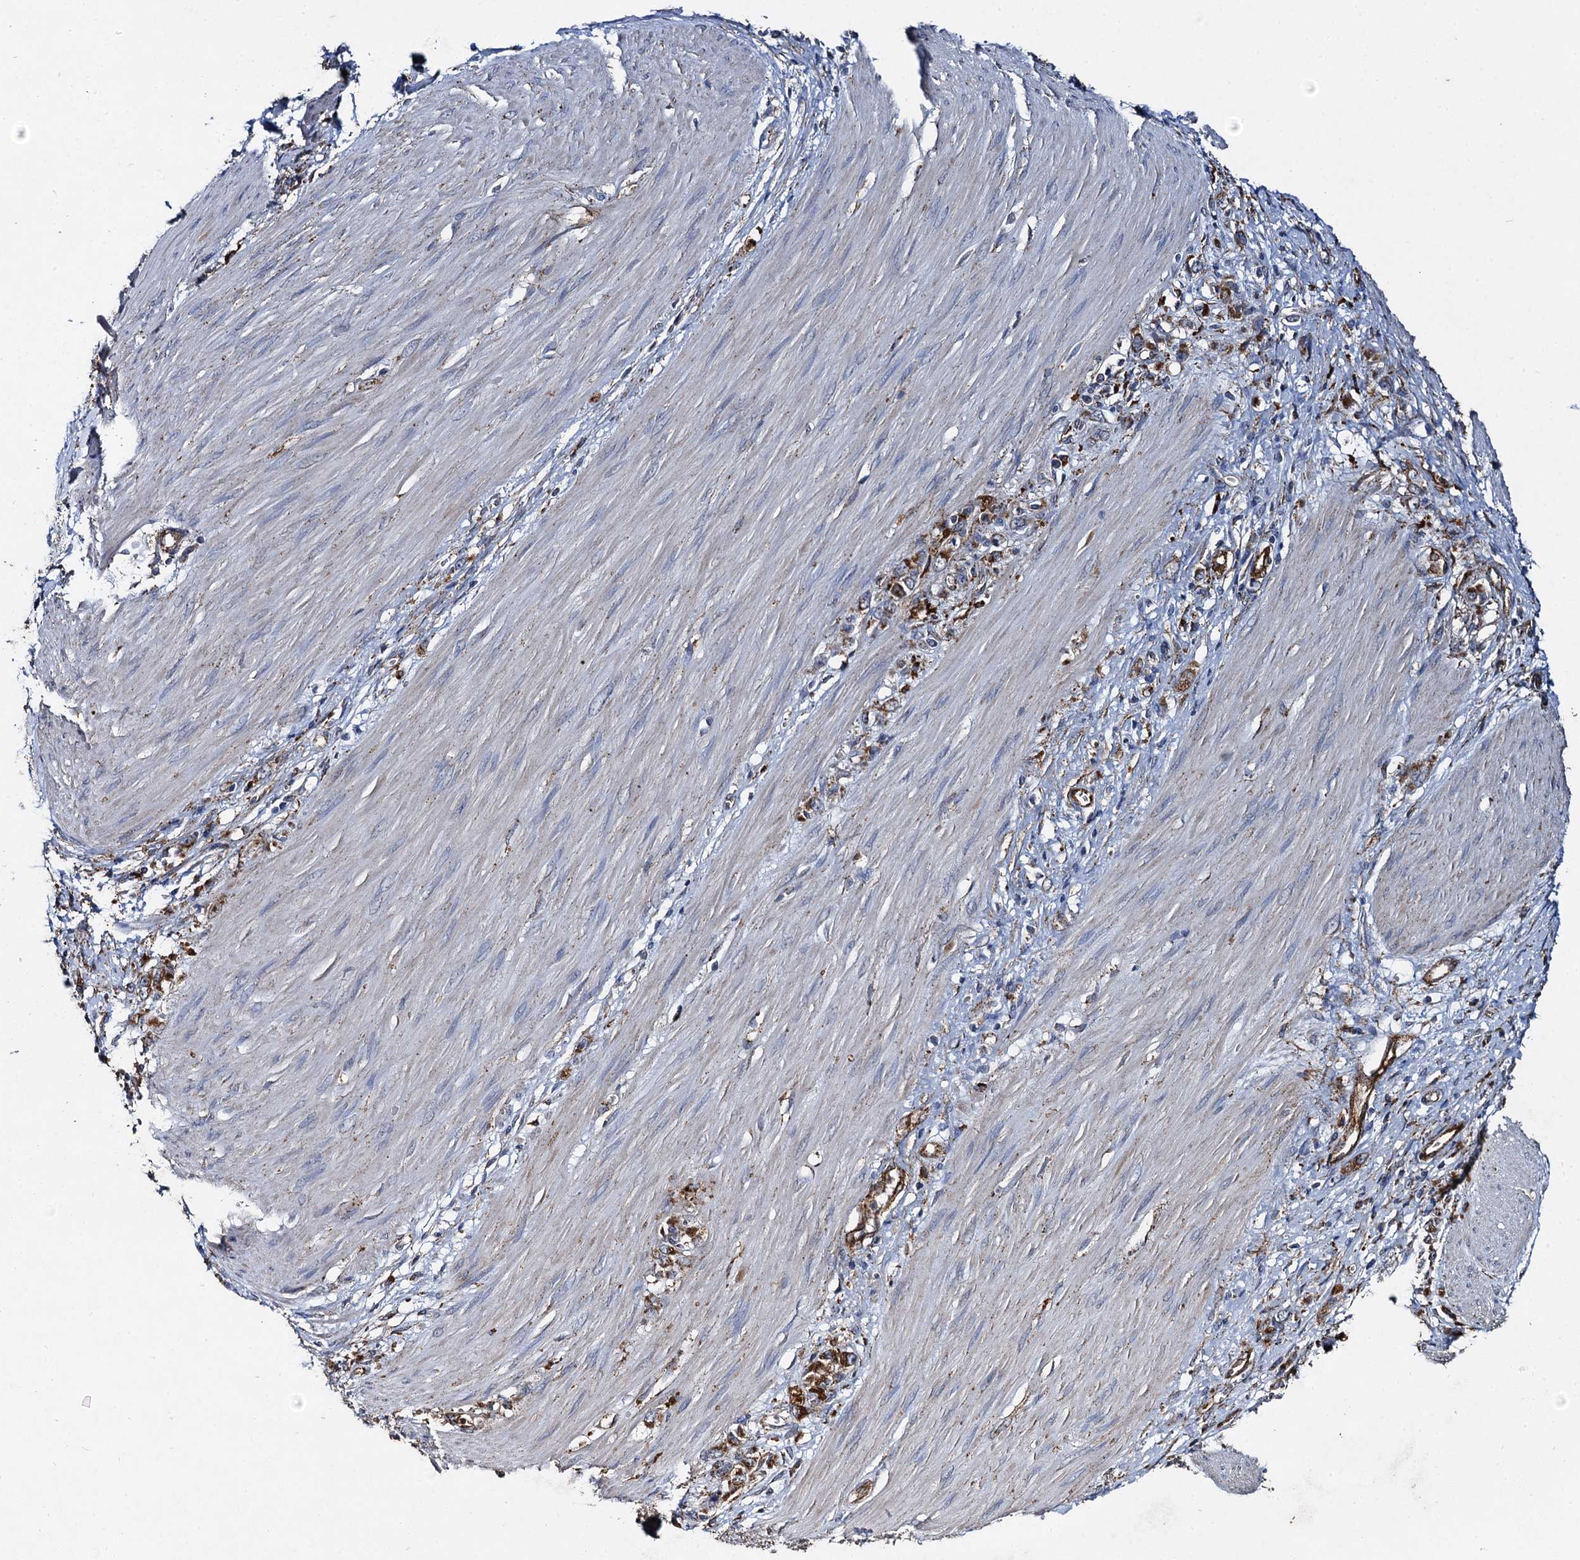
{"staining": {"intensity": "strong", "quantity": ">75%", "location": "cytoplasmic/membranous"}, "tissue": "stomach cancer", "cell_type": "Tumor cells", "image_type": "cancer", "snomed": [{"axis": "morphology", "description": "Adenocarcinoma, NOS"}, {"axis": "topography", "description": "Stomach"}], "caption": "High-magnification brightfield microscopy of stomach cancer (adenocarcinoma) stained with DAB (brown) and counterstained with hematoxylin (blue). tumor cells exhibit strong cytoplasmic/membranous positivity is identified in approximately>75% of cells. (Brightfield microscopy of DAB IHC at high magnification).", "gene": "GBA1", "patient": {"sex": "female", "age": 76}}